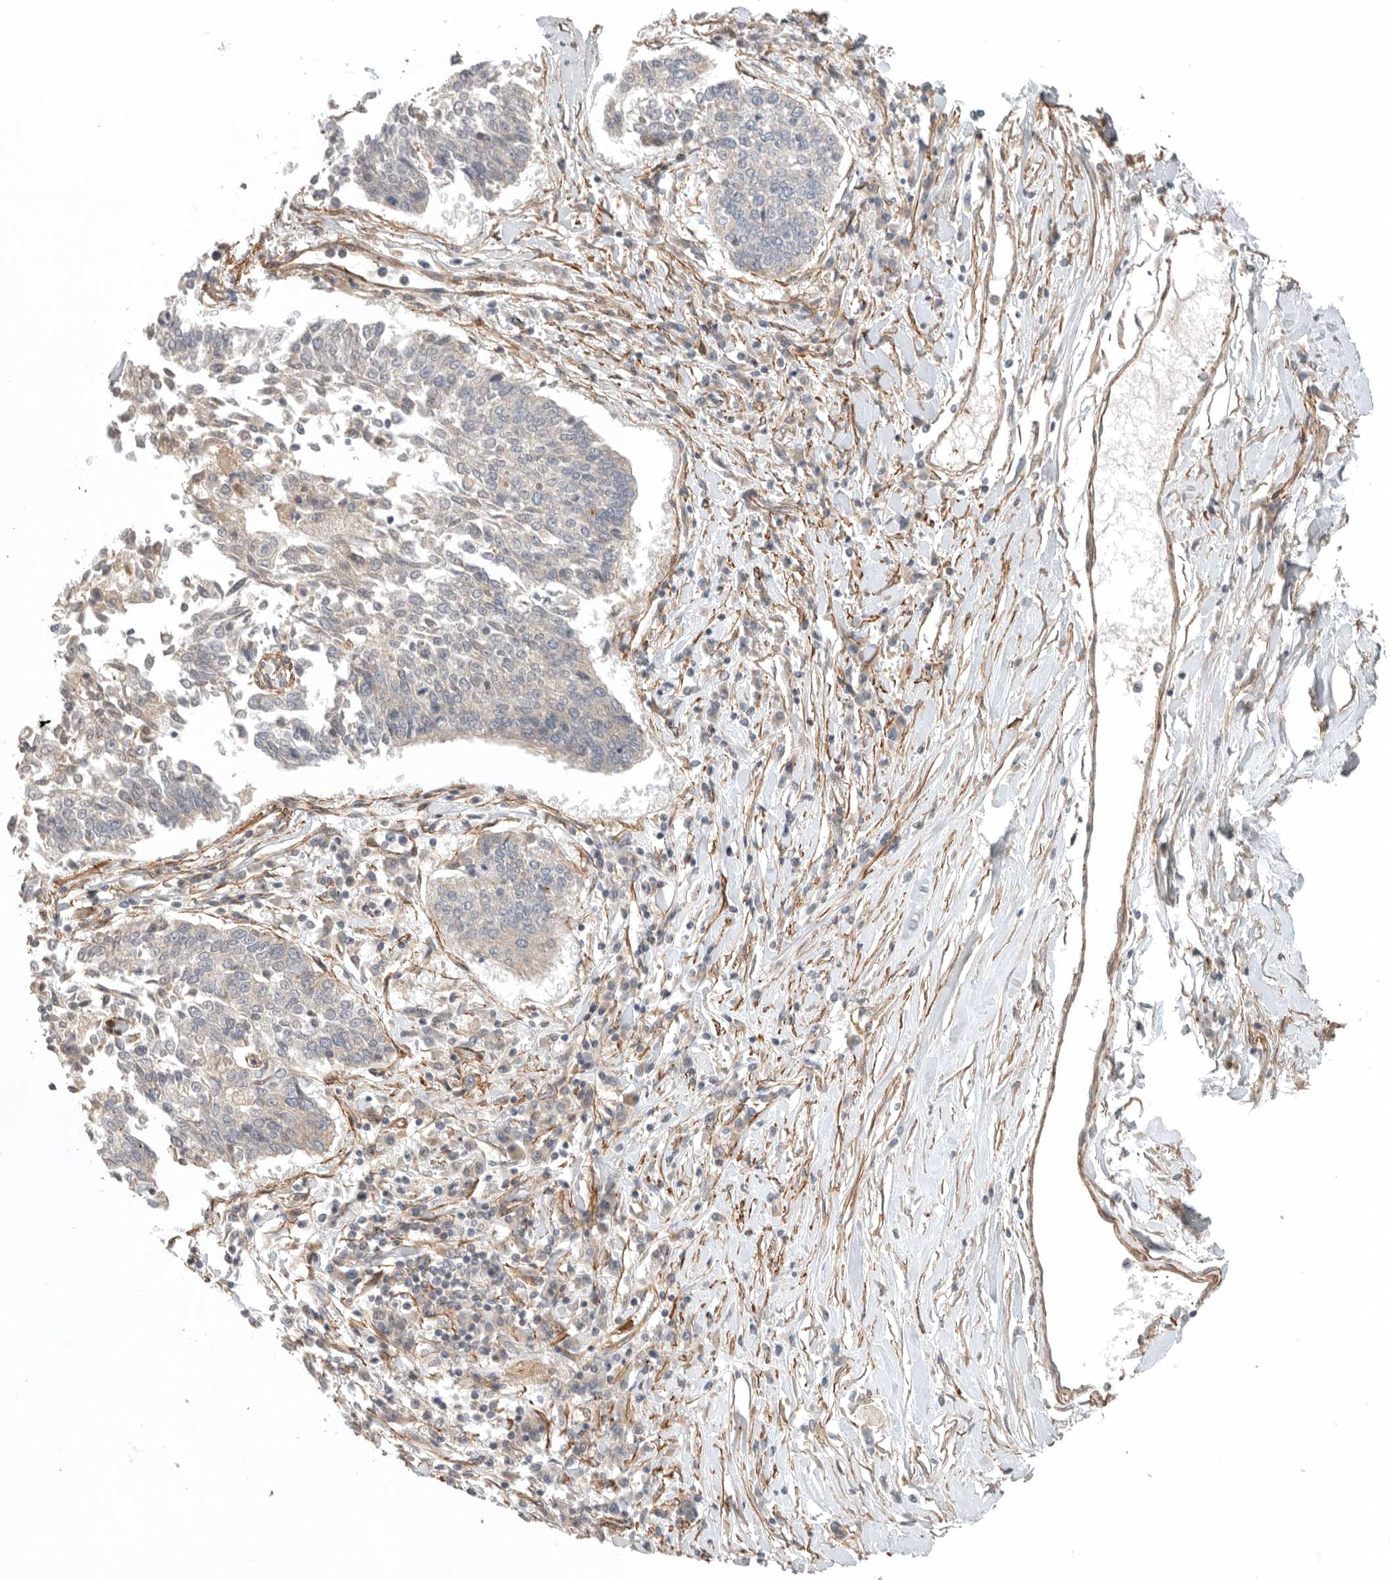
{"staining": {"intensity": "negative", "quantity": "none", "location": "none"}, "tissue": "lung cancer", "cell_type": "Tumor cells", "image_type": "cancer", "snomed": [{"axis": "morphology", "description": "Normal tissue, NOS"}, {"axis": "morphology", "description": "Squamous cell carcinoma, NOS"}, {"axis": "topography", "description": "Cartilage tissue"}, {"axis": "topography", "description": "Bronchus"}, {"axis": "topography", "description": "Lung"}, {"axis": "topography", "description": "Peripheral nerve tissue"}], "caption": "IHC of human lung squamous cell carcinoma reveals no staining in tumor cells.", "gene": "LONRF1", "patient": {"sex": "female", "age": 49}}